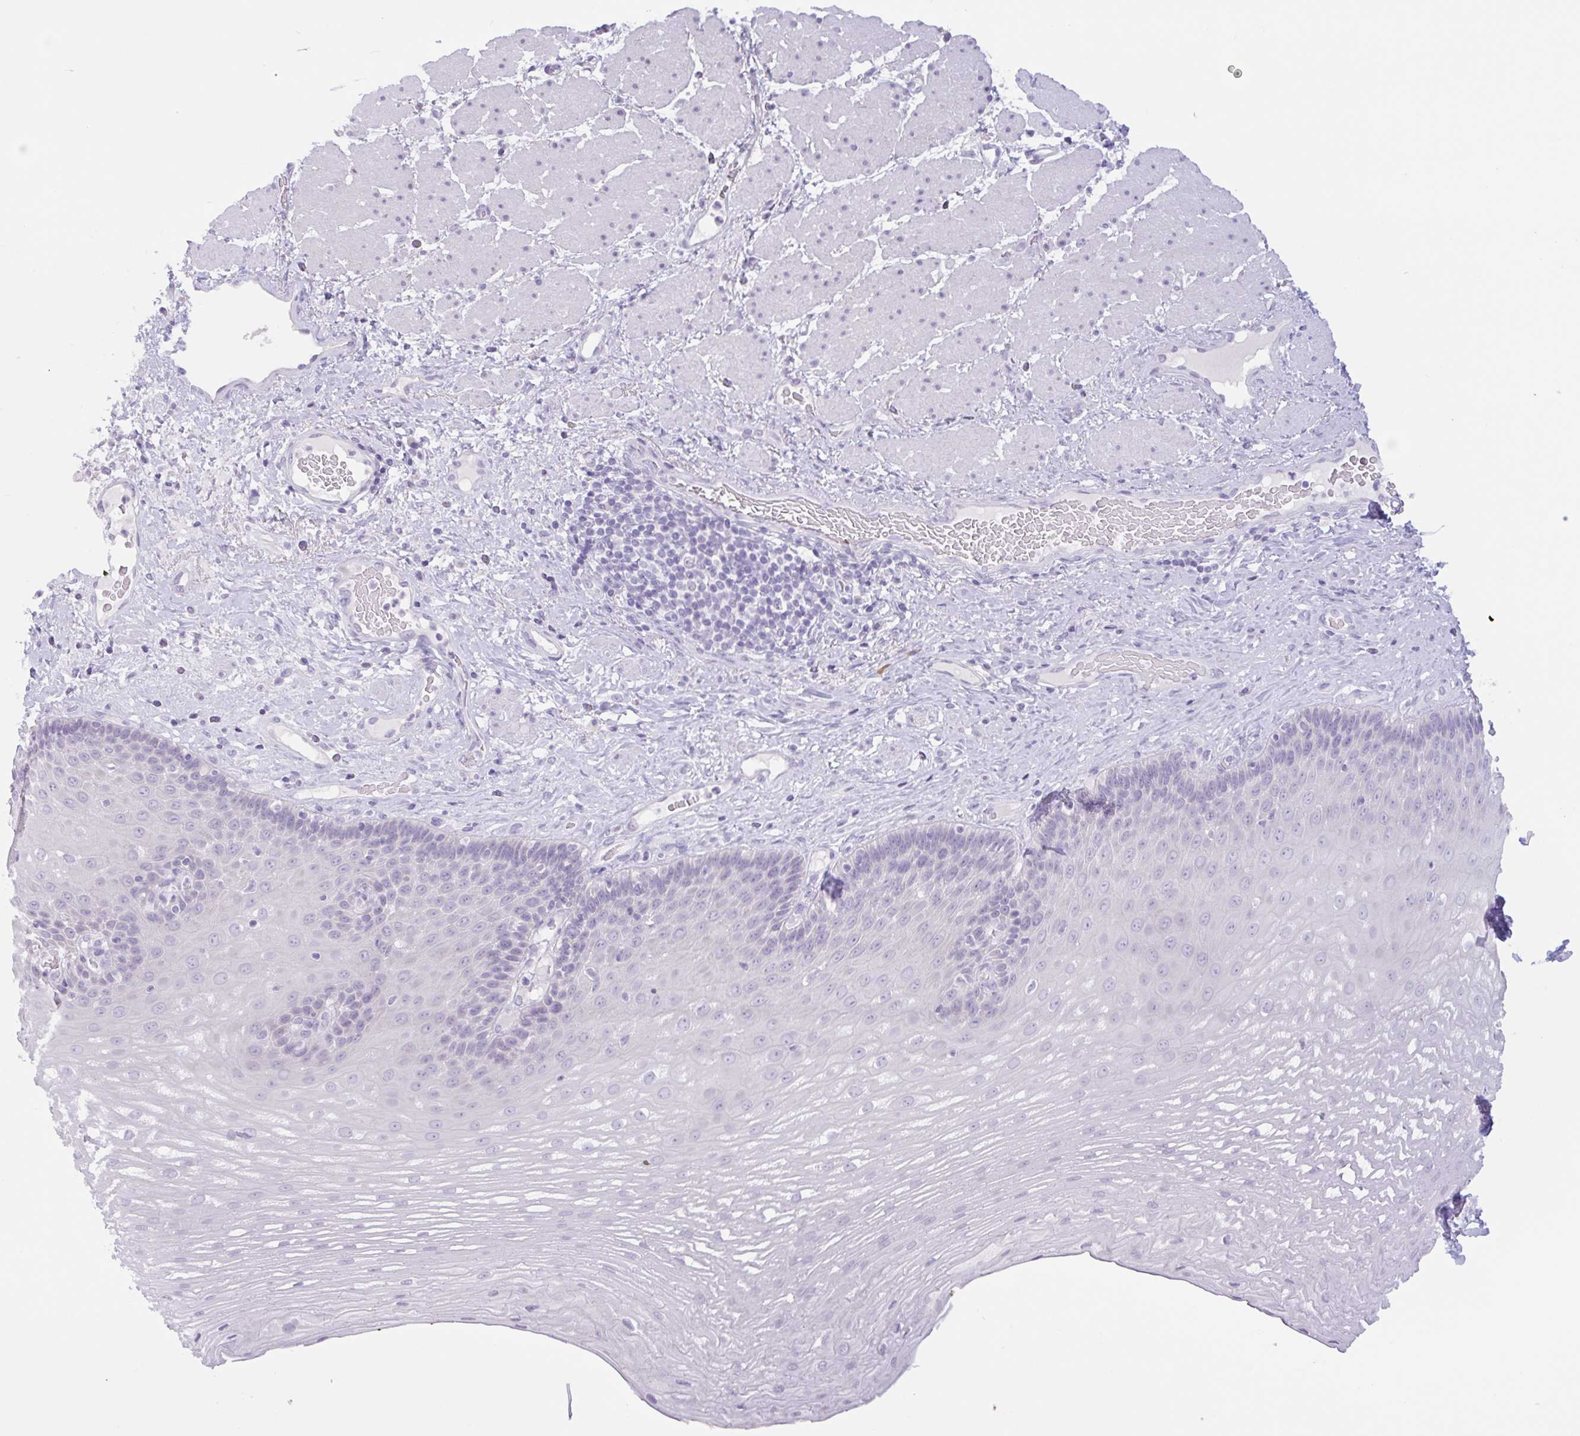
{"staining": {"intensity": "negative", "quantity": "none", "location": "none"}, "tissue": "esophagus", "cell_type": "Squamous epithelial cells", "image_type": "normal", "snomed": [{"axis": "morphology", "description": "Normal tissue, NOS"}, {"axis": "topography", "description": "Esophagus"}], "caption": "Esophagus was stained to show a protein in brown. There is no significant expression in squamous epithelial cells. The staining was performed using DAB to visualize the protein expression in brown, while the nuclei were stained in blue with hematoxylin (Magnification: 20x).", "gene": "CTSE", "patient": {"sex": "male", "age": 62}}